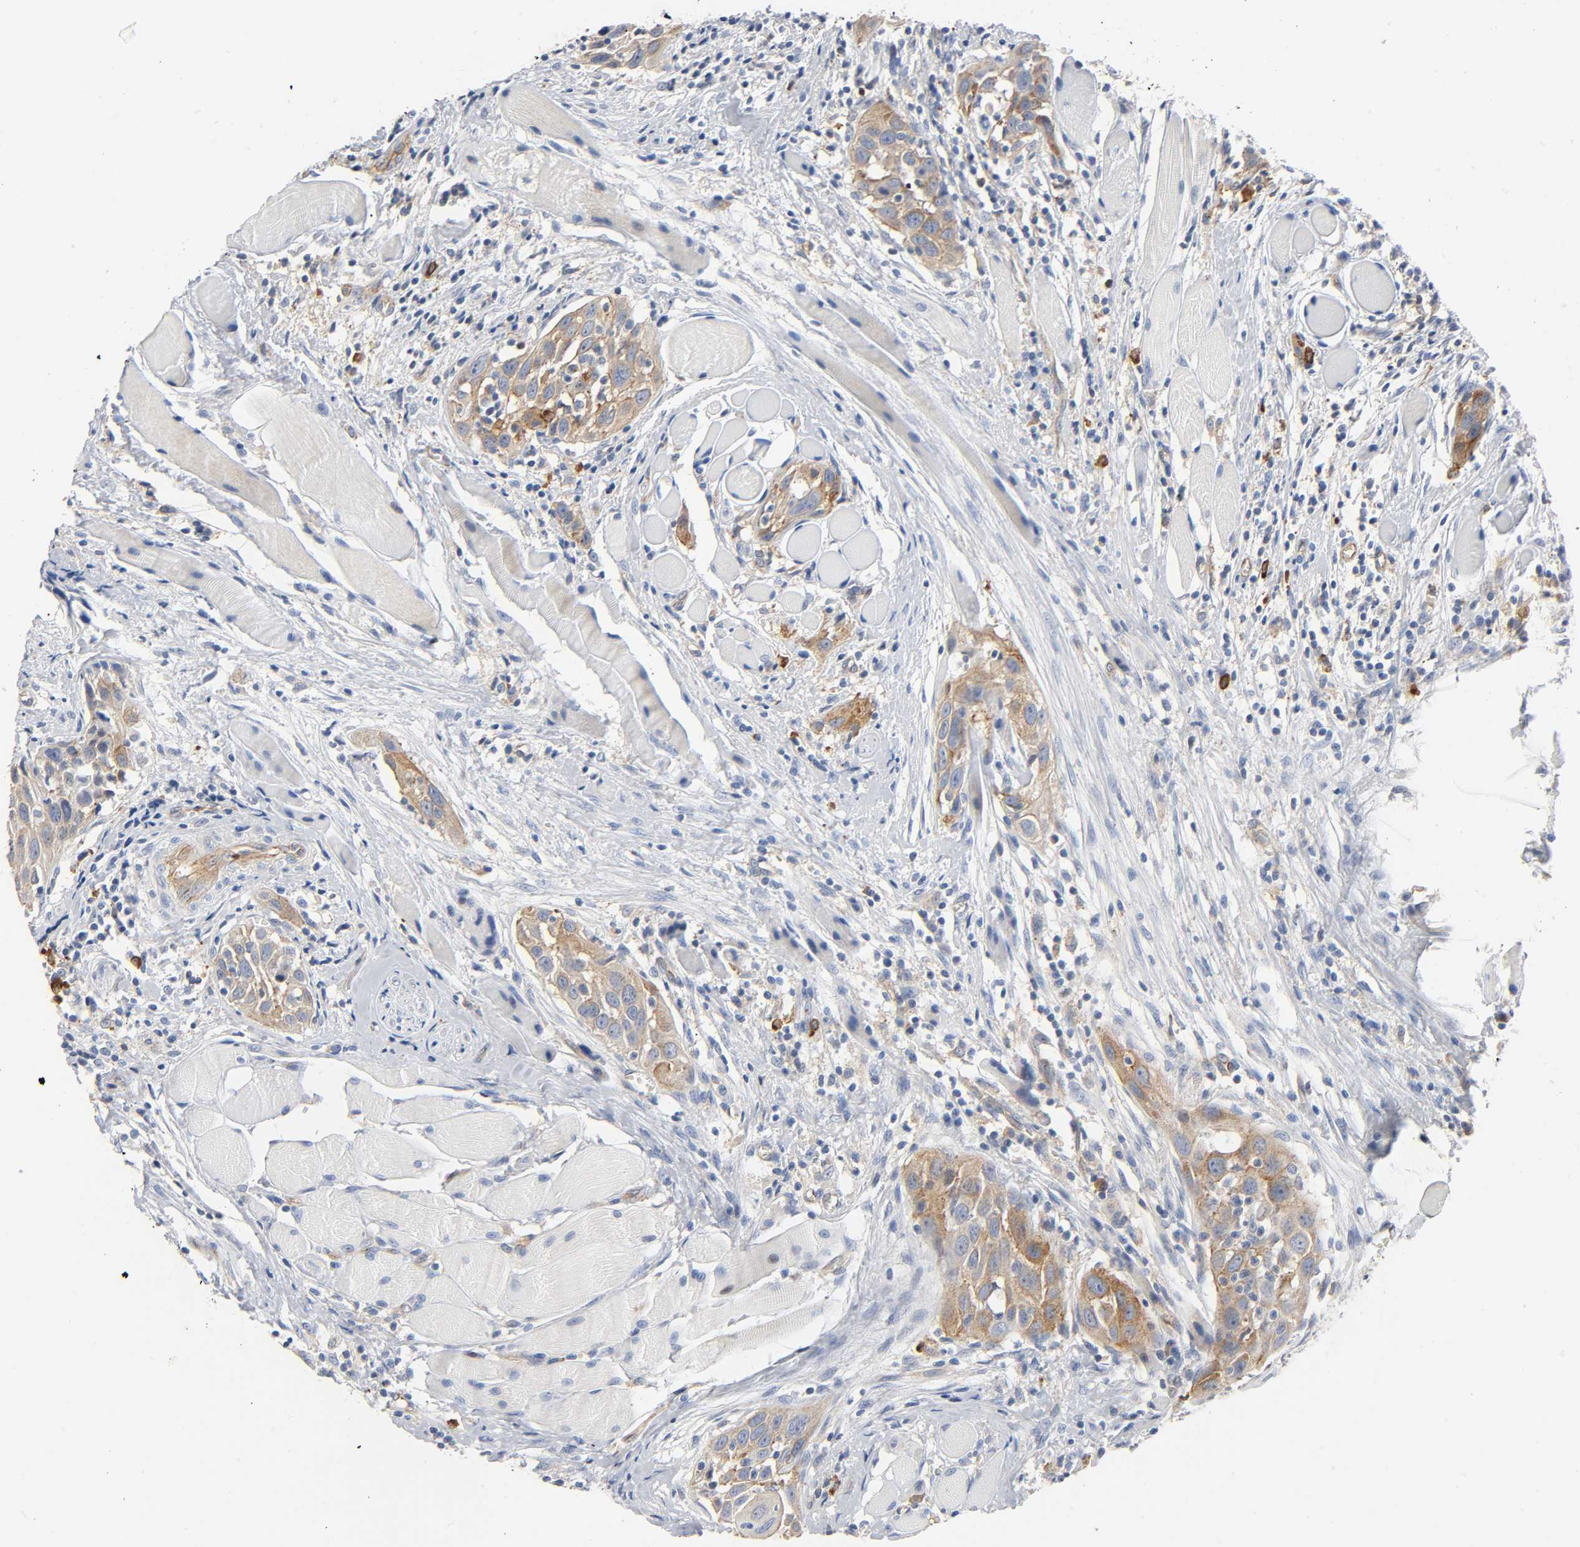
{"staining": {"intensity": "weak", "quantity": ">75%", "location": "cytoplasmic/membranous"}, "tissue": "head and neck cancer", "cell_type": "Tumor cells", "image_type": "cancer", "snomed": [{"axis": "morphology", "description": "Squamous cell carcinoma, NOS"}, {"axis": "topography", "description": "Oral tissue"}, {"axis": "topography", "description": "Head-Neck"}], "caption": "This micrograph exhibits immunohistochemistry (IHC) staining of human head and neck cancer, with low weak cytoplasmic/membranous expression in approximately >75% of tumor cells.", "gene": "CD2AP", "patient": {"sex": "female", "age": 50}}